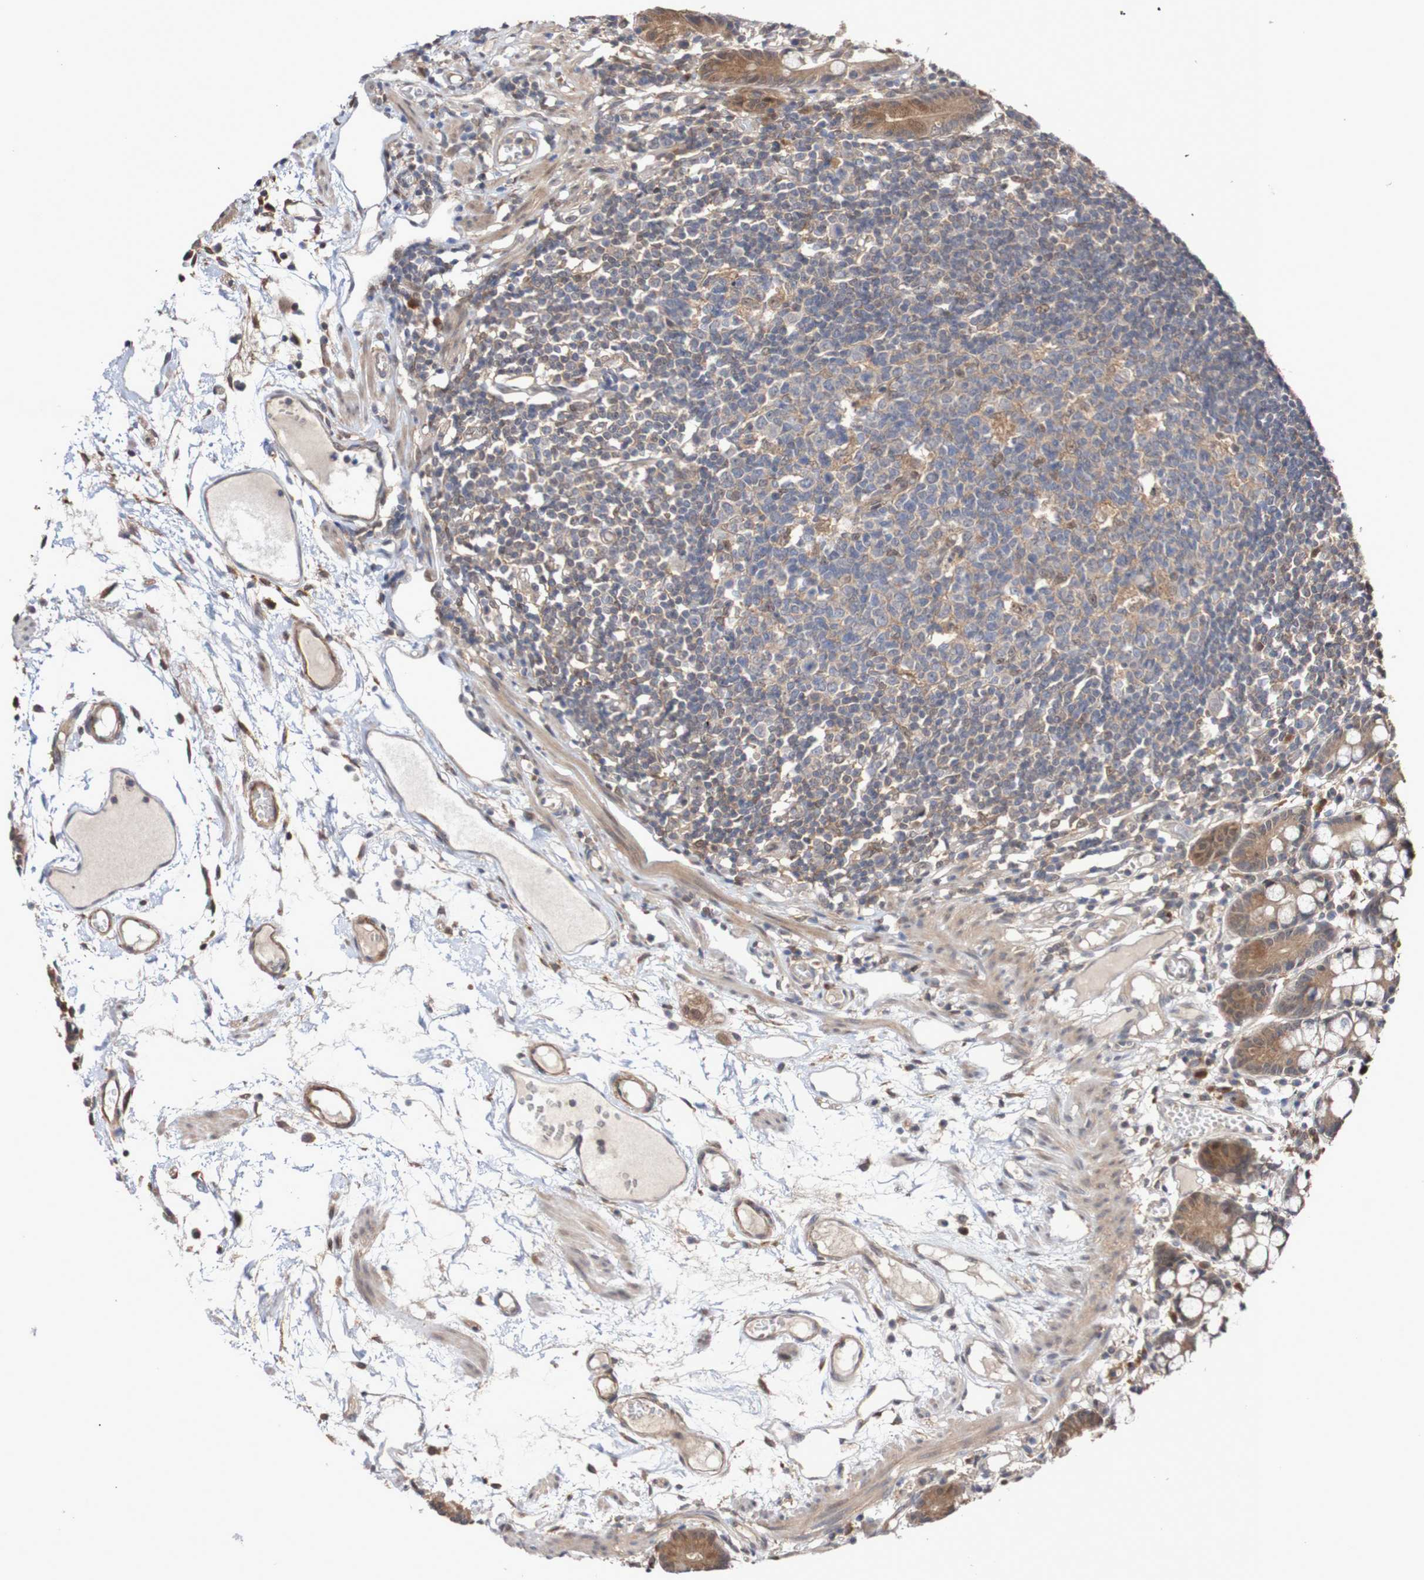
{"staining": {"intensity": "moderate", "quantity": ">75%", "location": "cytoplasmic/membranous"}, "tissue": "small intestine", "cell_type": "Glandular cells", "image_type": "normal", "snomed": [{"axis": "morphology", "description": "Normal tissue, NOS"}, {"axis": "morphology", "description": "Cystadenocarcinoma, serous, Metastatic site"}, {"axis": "topography", "description": "Small intestine"}], "caption": "DAB (3,3'-diaminobenzidine) immunohistochemical staining of benign human small intestine exhibits moderate cytoplasmic/membranous protein staining in about >75% of glandular cells. (Stains: DAB (3,3'-diaminobenzidine) in brown, nuclei in blue, Microscopy: brightfield microscopy at high magnification).", "gene": "PHPT1", "patient": {"sex": "female", "age": 61}}